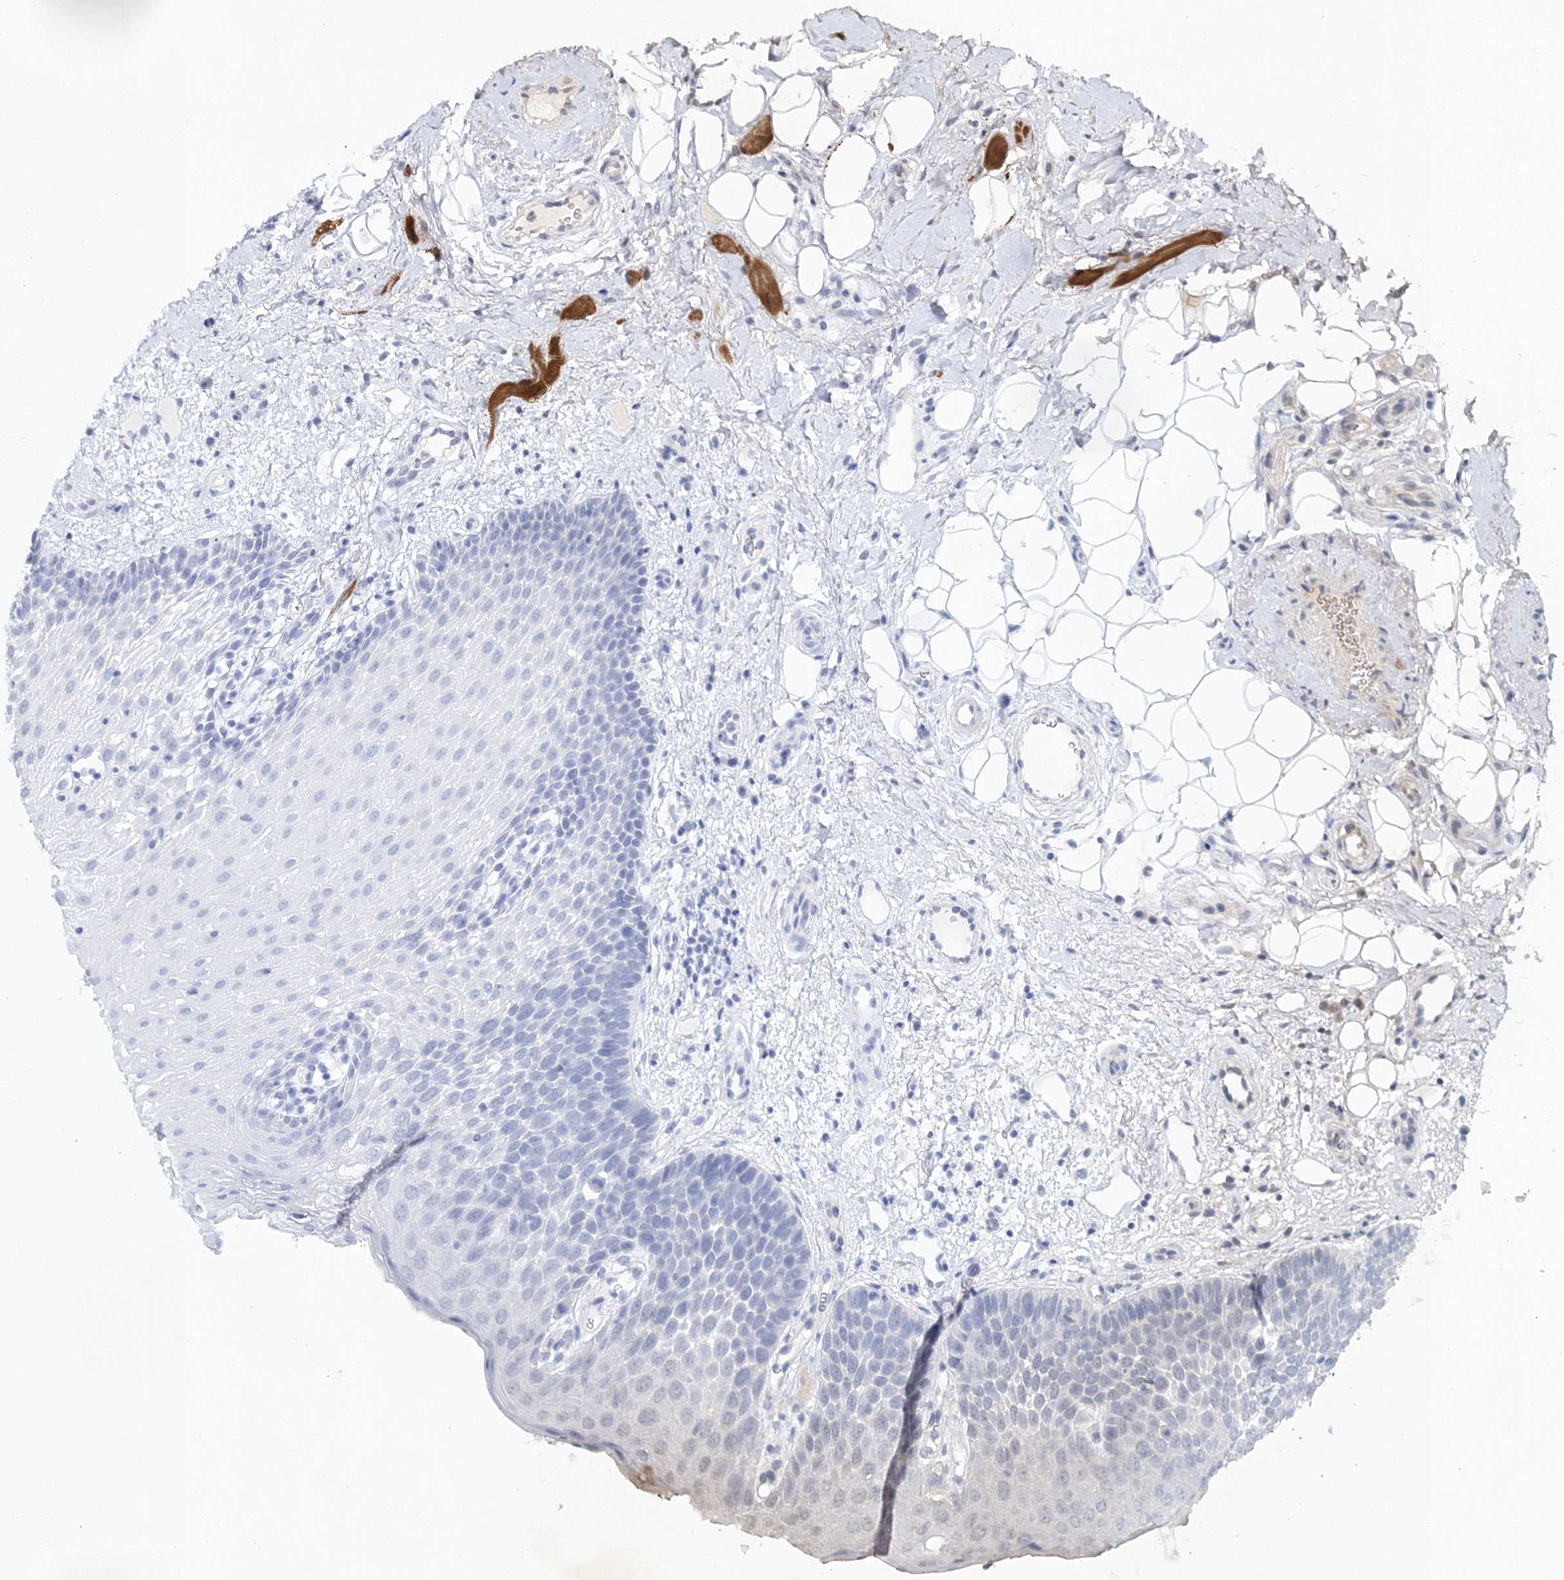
{"staining": {"intensity": "negative", "quantity": "none", "location": "none"}, "tissue": "oral mucosa", "cell_type": "Squamous epithelial cells", "image_type": "normal", "snomed": [{"axis": "morphology", "description": "No evidence of malignacy"}, {"axis": "topography", "description": "Oral tissue"}, {"axis": "topography", "description": "Head-Neck"}], "caption": "The immunohistochemistry (IHC) image has no significant expression in squamous epithelial cells of oral mucosa. (Stains: DAB (3,3'-diaminobenzidine) immunohistochemistry with hematoxylin counter stain, Microscopy: brightfield microscopy at high magnification).", "gene": "MYOZ2", "patient": {"sex": "male", "age": 68}}